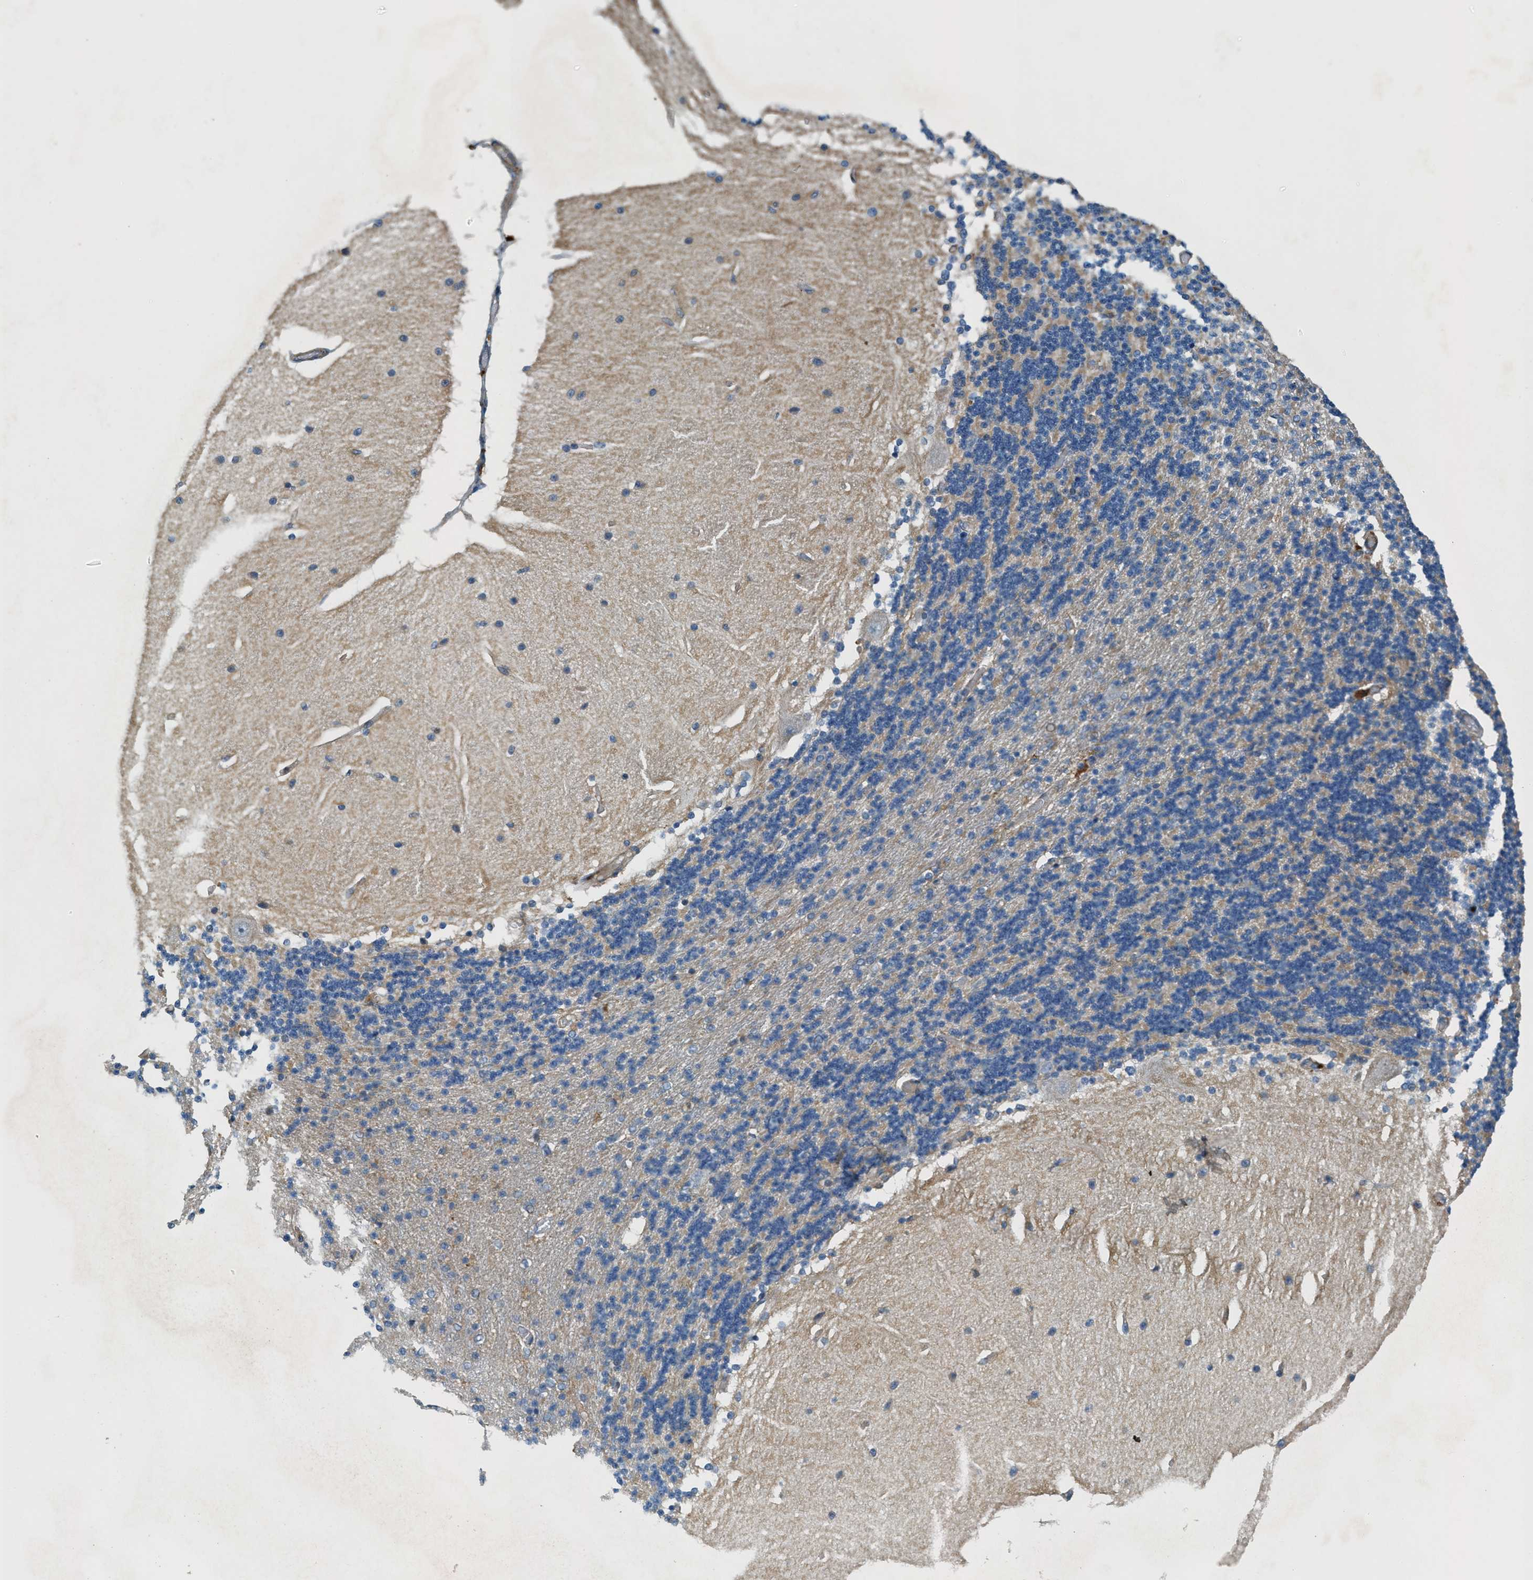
{"staining": {"intensity": "weak", "quantity": "<25%", "location": "cytoplasmic/membranous"}, "tissue": "cerebellum", "cell_type": "Cells in granular layer", "image_type": "normal", "snomed": [{"axis": "morphology", "description": "Normal tissue, NOS"}, {"axis": "topography", "description": "Cerebellum"}], "caption": "High magnification brightfield microscopy of normal cerebellum stained with DAB (3,3'-diaminobenzidine) (brown) and counterstained with hematoxylin (blue): cells in granular layer show no significant staining. (Stains: DAB immunohistochemistry (IHC) with hematoxylin counter stain, Microscopy: brightfield microscopy at high magnification).", "gene": "ADCY5", "patient": {"sex": "female", "age": 54}}